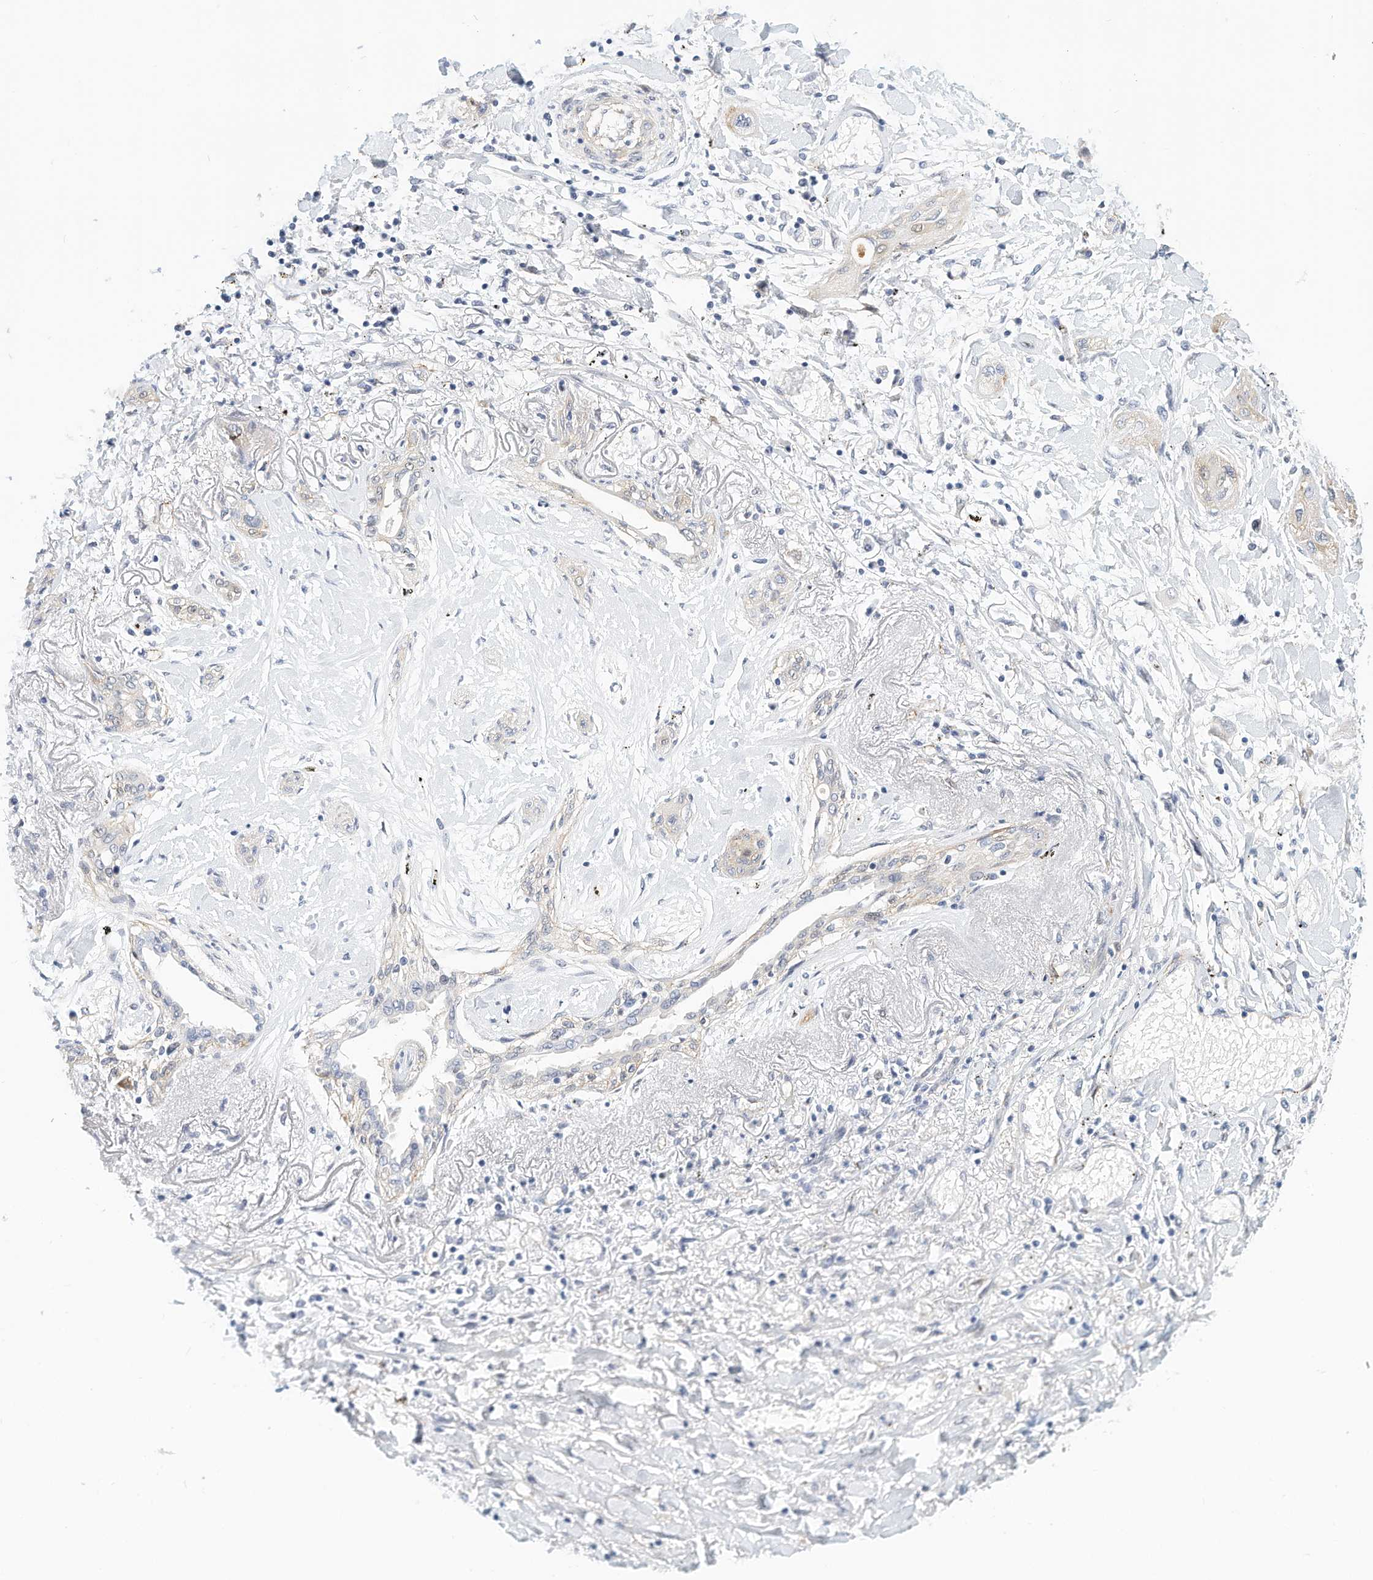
{"staining": {"intensity": "negative", "quantity": "none", "location": "none"}, "tissue": "lung cancer", "cell_type": "Tumor cells", "image_type": "cancer", "snomed": [{"axis": "morphology", "description": "Squamous cell carcinoma, NOS"}, {"axis": "topography", "description": "Lung"}], "caption": "High magnification brightfield microscopy of lung cancer stained with DAB (brown) and counterstained with hematoxylin (blue): tumor cells show no significant positivity.", "gene": "ARHGAP28", "patient": {"sex": "female", "age": 47}}